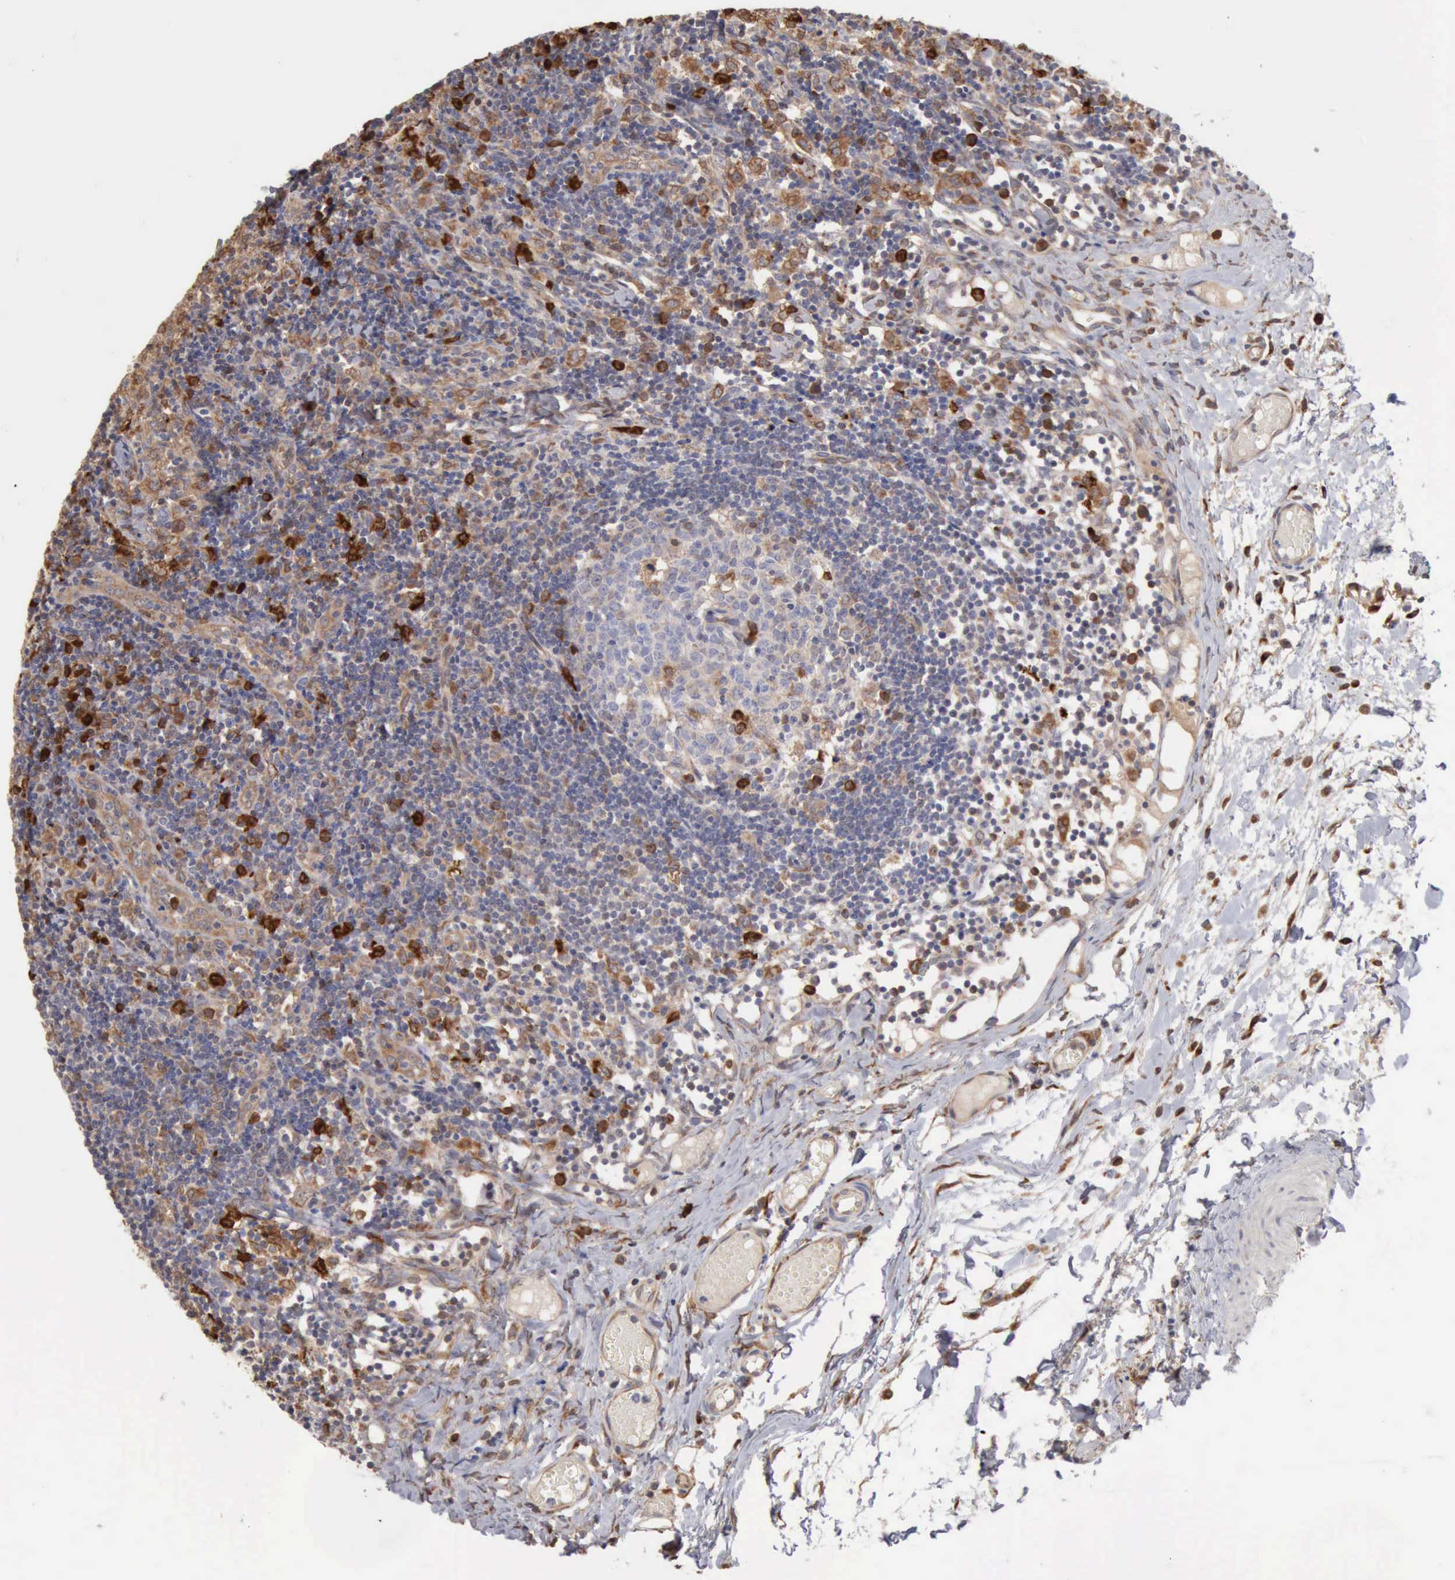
{"staining": {"intensity": "weak", "quantity": "25%-75%", "location": "cytoplasmic/membranous"}, "tissue": "lymph node", "cell_type": "Germinal center cells", "image_type": "normal", "snomed": [{"axis": "morphology", "description": "Normal tissue, NOS"}, {"axis": "morphology", "description": "Inflammation, NOS"}, {"axis": "topography", "description": "Lymph node"}, {"axis": "topography", "description": "Salivary gland"}], "caption": "Protein analysis of unremarkable lymph node shows weak cytoplasmic/membranous staining in approximately 25%-75% of germinal center cells.", "gene": "APOL2", "patient": {"sex": "male", "age": 3}}